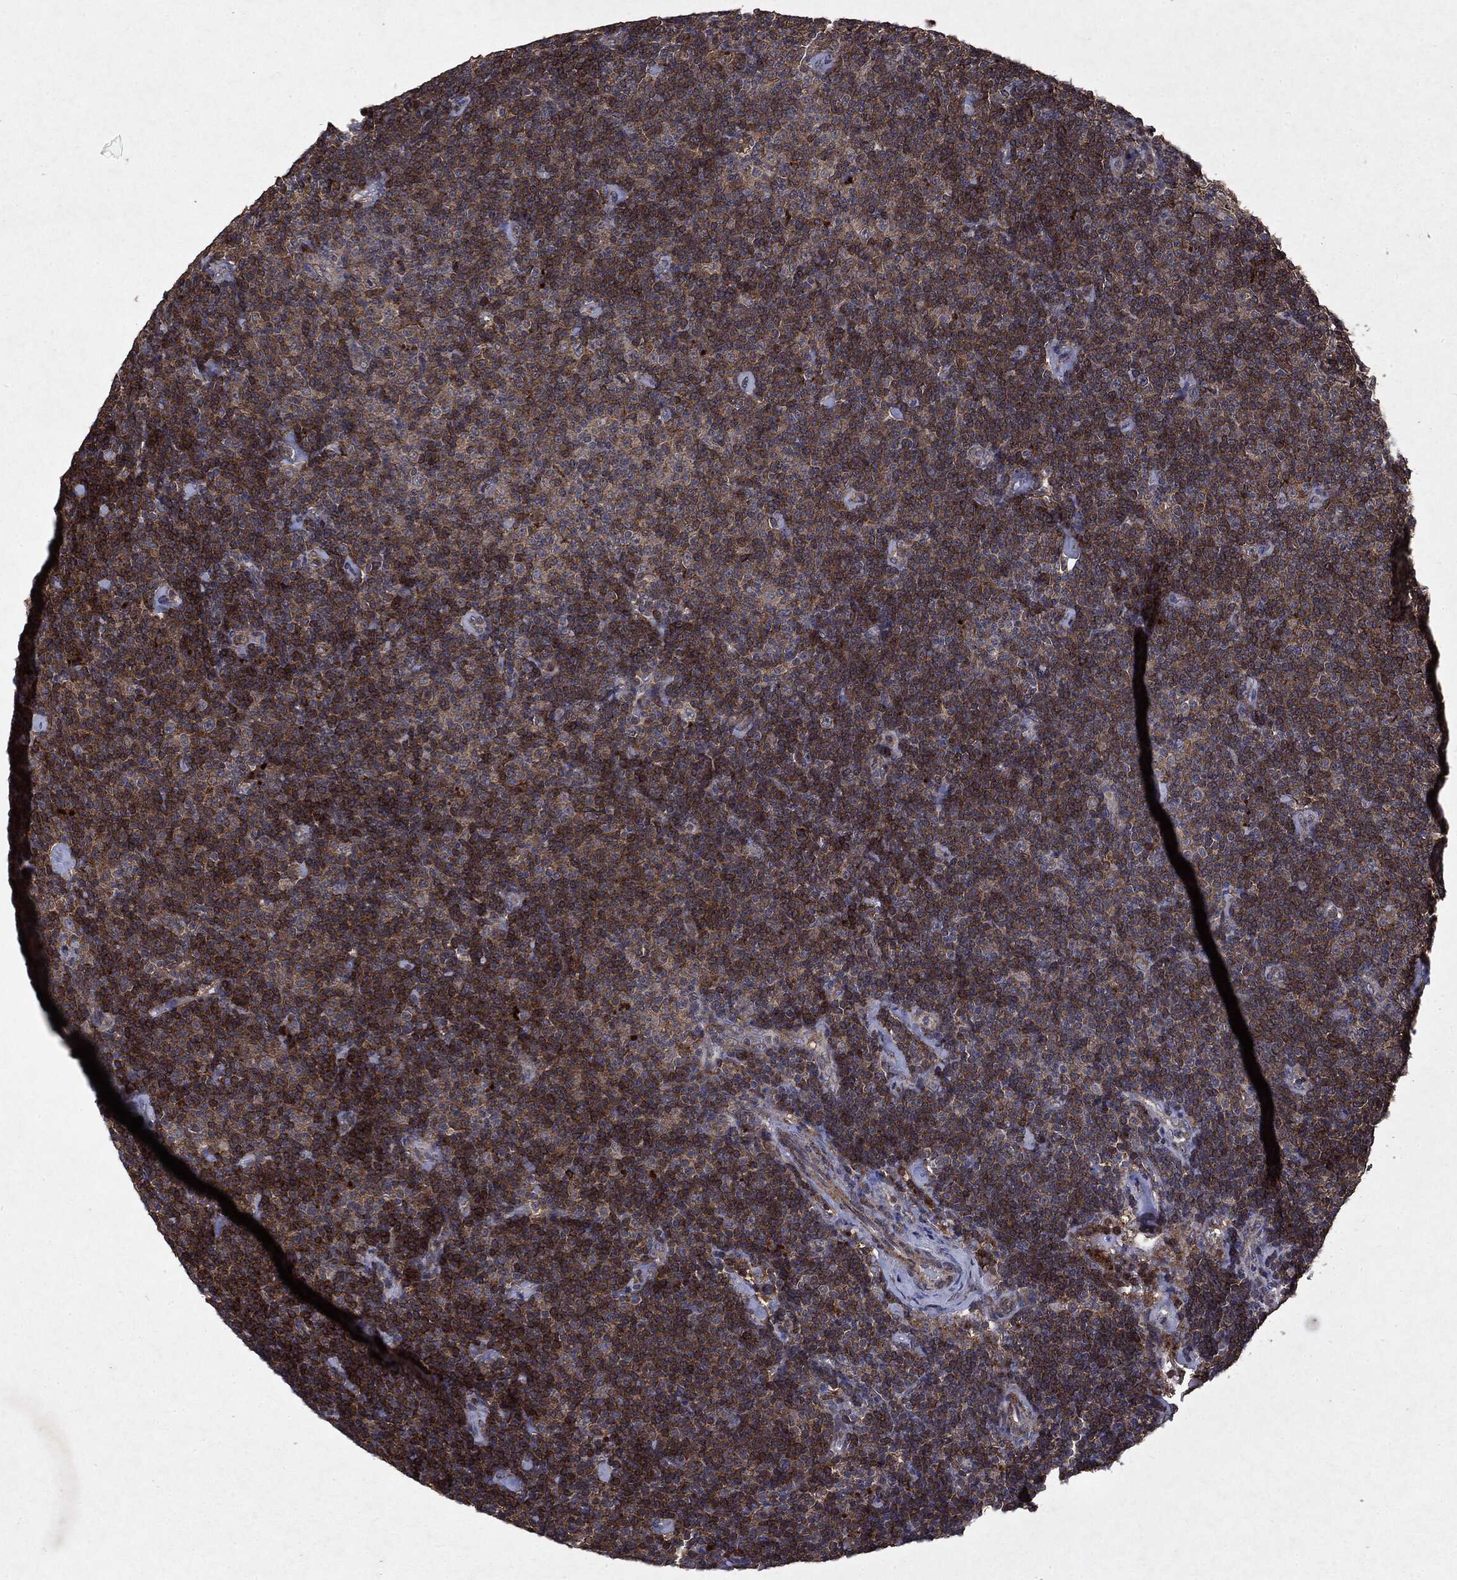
{"staining": {"intensity": "moderate", "quantity": ">75%", "location": "cytoplasmic/membranous"}, "tissue": "lymphoma", "cell_type": "Tumor cells", "image_type": "cancer", "snomed": [{"axis": "morphology", "description": "Malignant lymphoma, non-Hodgkin's type, Low grade"}, {"axis": "topography", "description": "Lymph node"}], "caption": "A micrograph of human low-grade malignant lymphoma, non-Hodgkin's type stained for a protein displays moderate cytoplasmic/membranous brown staining in tumor cells.", "gene": "PTEN", "patient": {"sex": "male", "age": 81}}